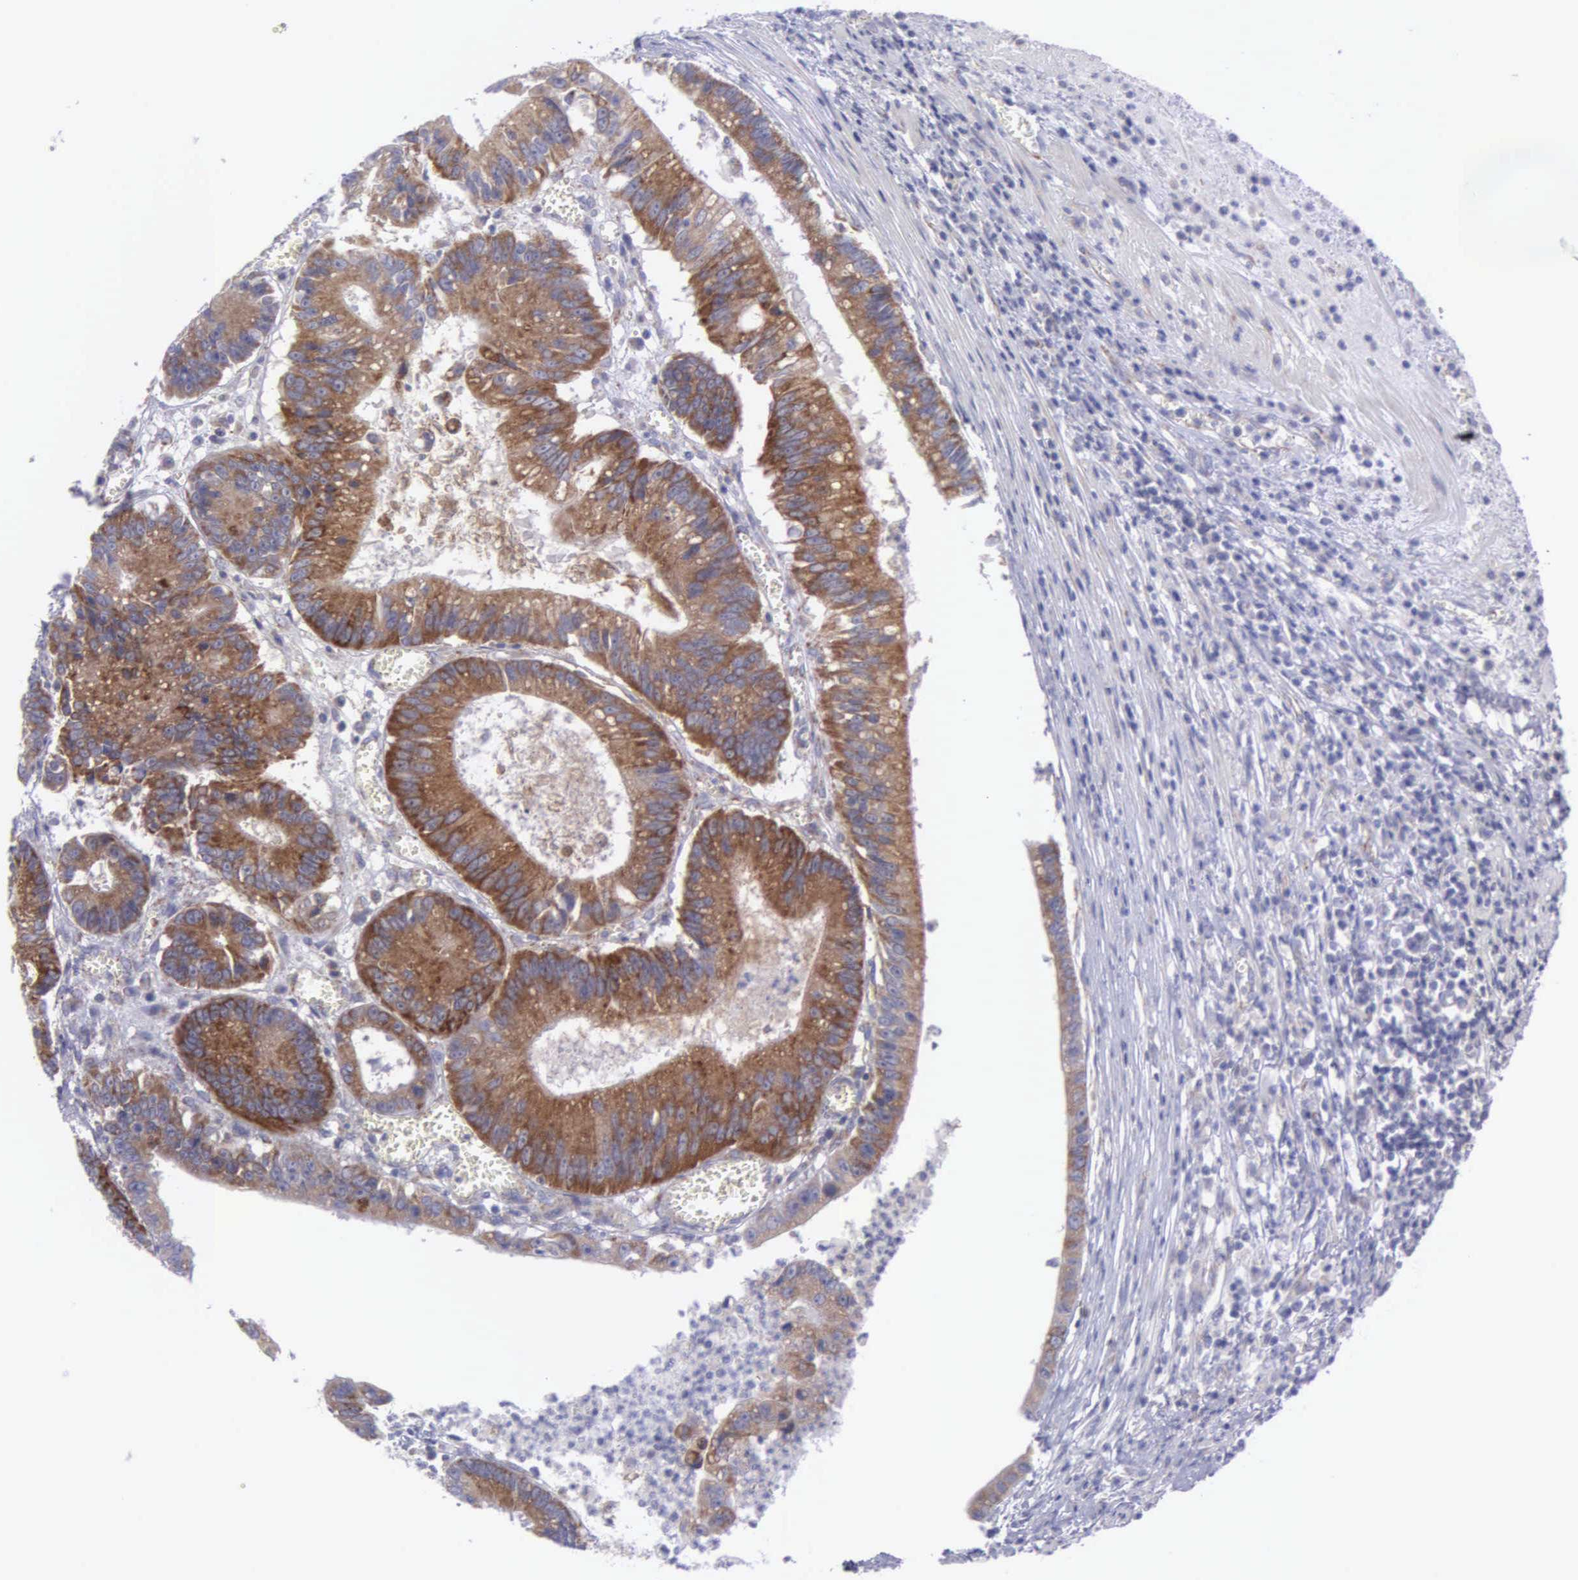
{"staining": {"intensity": "moderate", "quantity": ">75%", "location": "cytoplasmic/membranous"}, "tissue": "colorectal cancer", "cell_type": "Tumor cells", "image_type": "cancer", "snomed": [{"axis": "morphology", "description": "Adenocarcinoma, NOS"}, {"axis": "topography", "description": "Rectum"}], "caption": "Immunohistochemistry (IHC) (DAB (3,3'-diaminobenzidine)) staining of colorectal cancer (adenocarcinoma) reveals moderate cytoplasmic/membranous protein positivity in about >75% of tumor cells. Using DAB (3,3'-diaminobenzidine) (brown) and hematoxylin (blue) stains, captured at high magnification using brightfield microscopy.", "gene": "SYNJ2BP", "patient": {"sex": "female", "age": 81}}